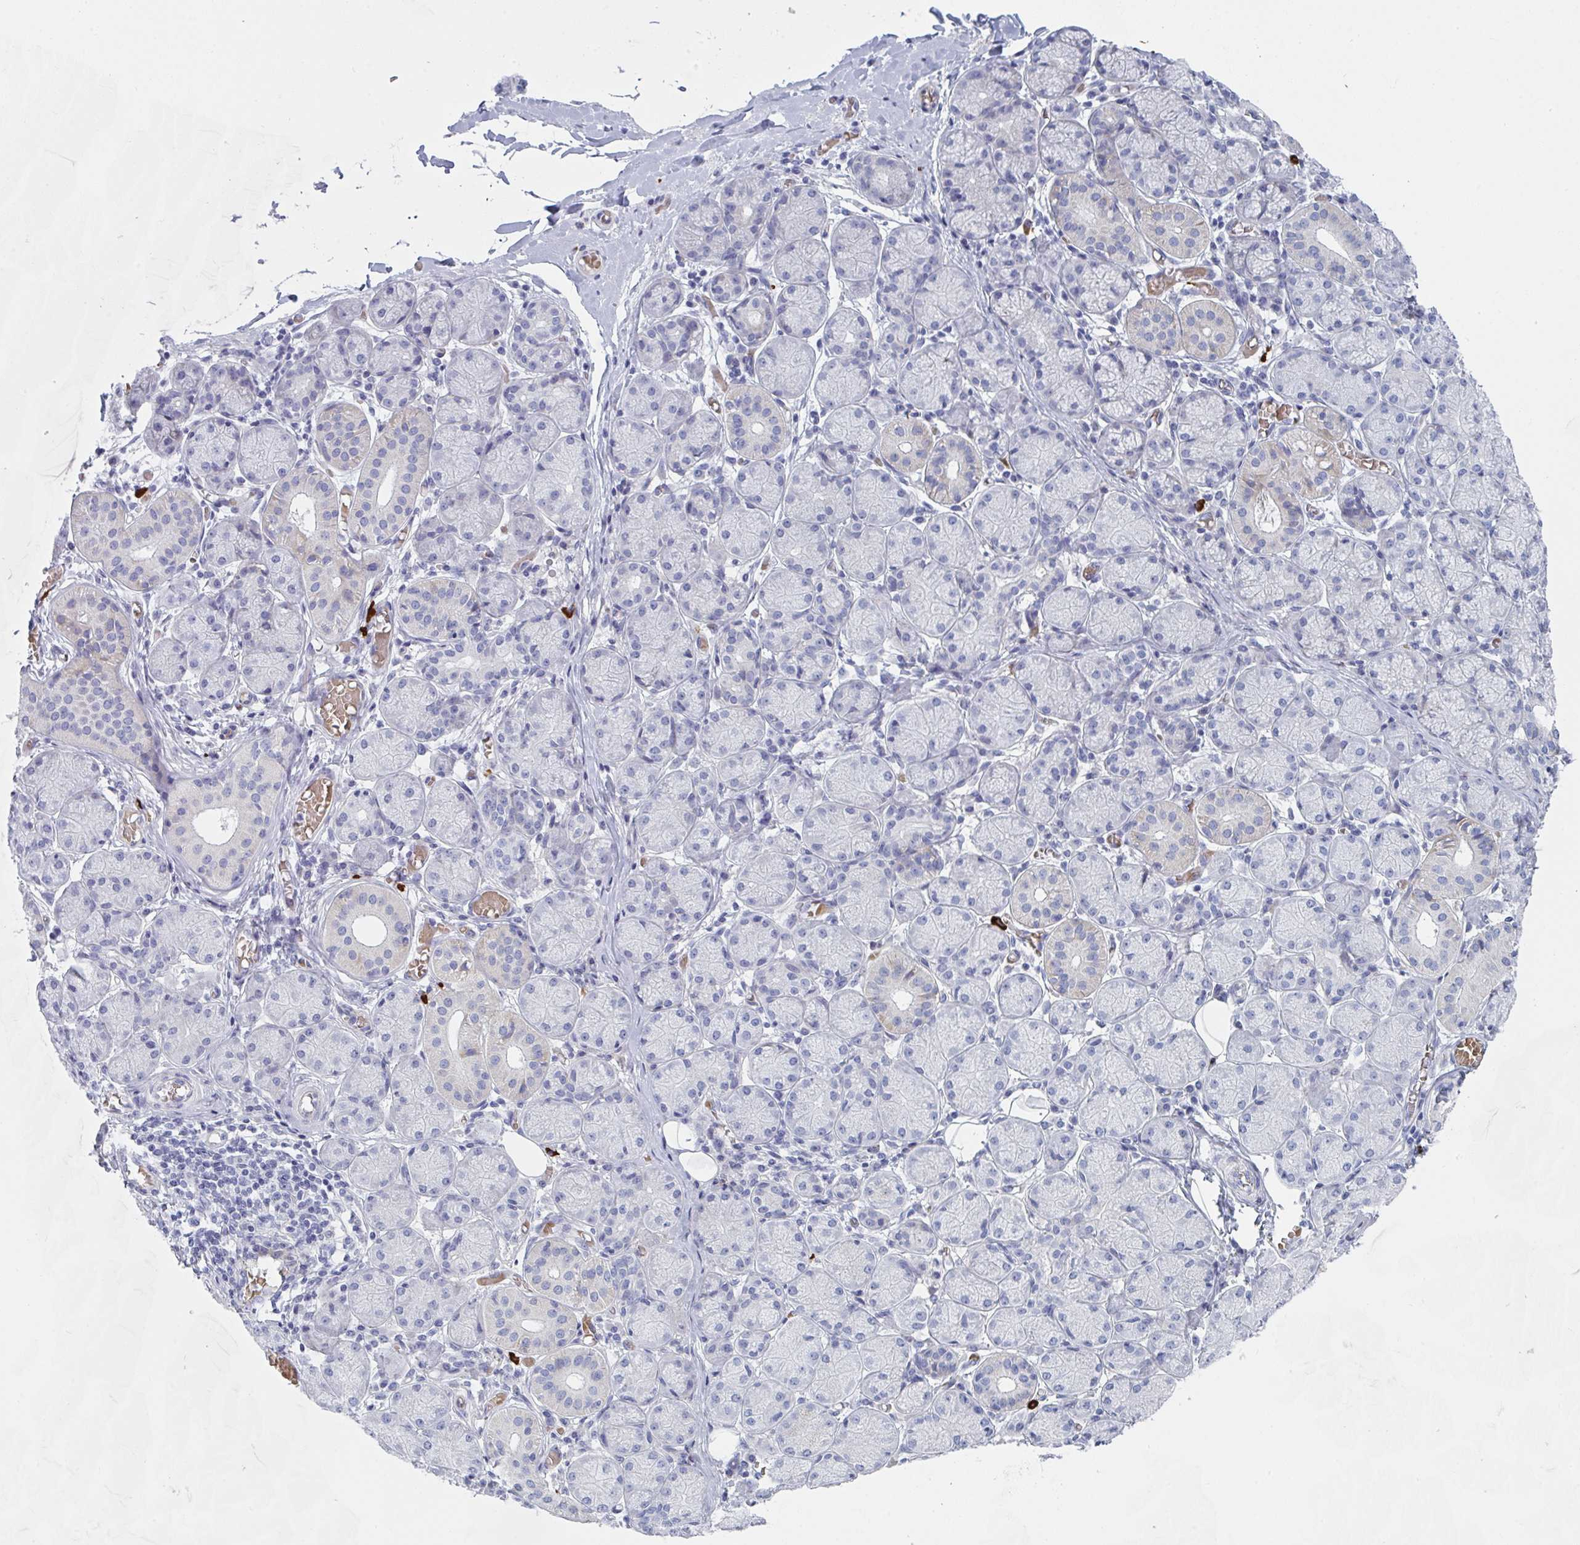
{"staining": {"intensity": "weak", "quantity": "<25%", "location": "cytoplasmic/membranous"}, "tissue": "salivary gland", "cell_type": "Glandular cells", "image_type": "normal", "snomed": [{"axis": "morphology", "description": "Normal tissue, NOS"}, {"axis": "topography", "description": "Salivary gland"}], "caption": "Protein analysis of unremarkable salivary gland displays no significant expression in glandular cells.", "gene": "ZNF684", "patient": {"sex": "female", "age": 24}}